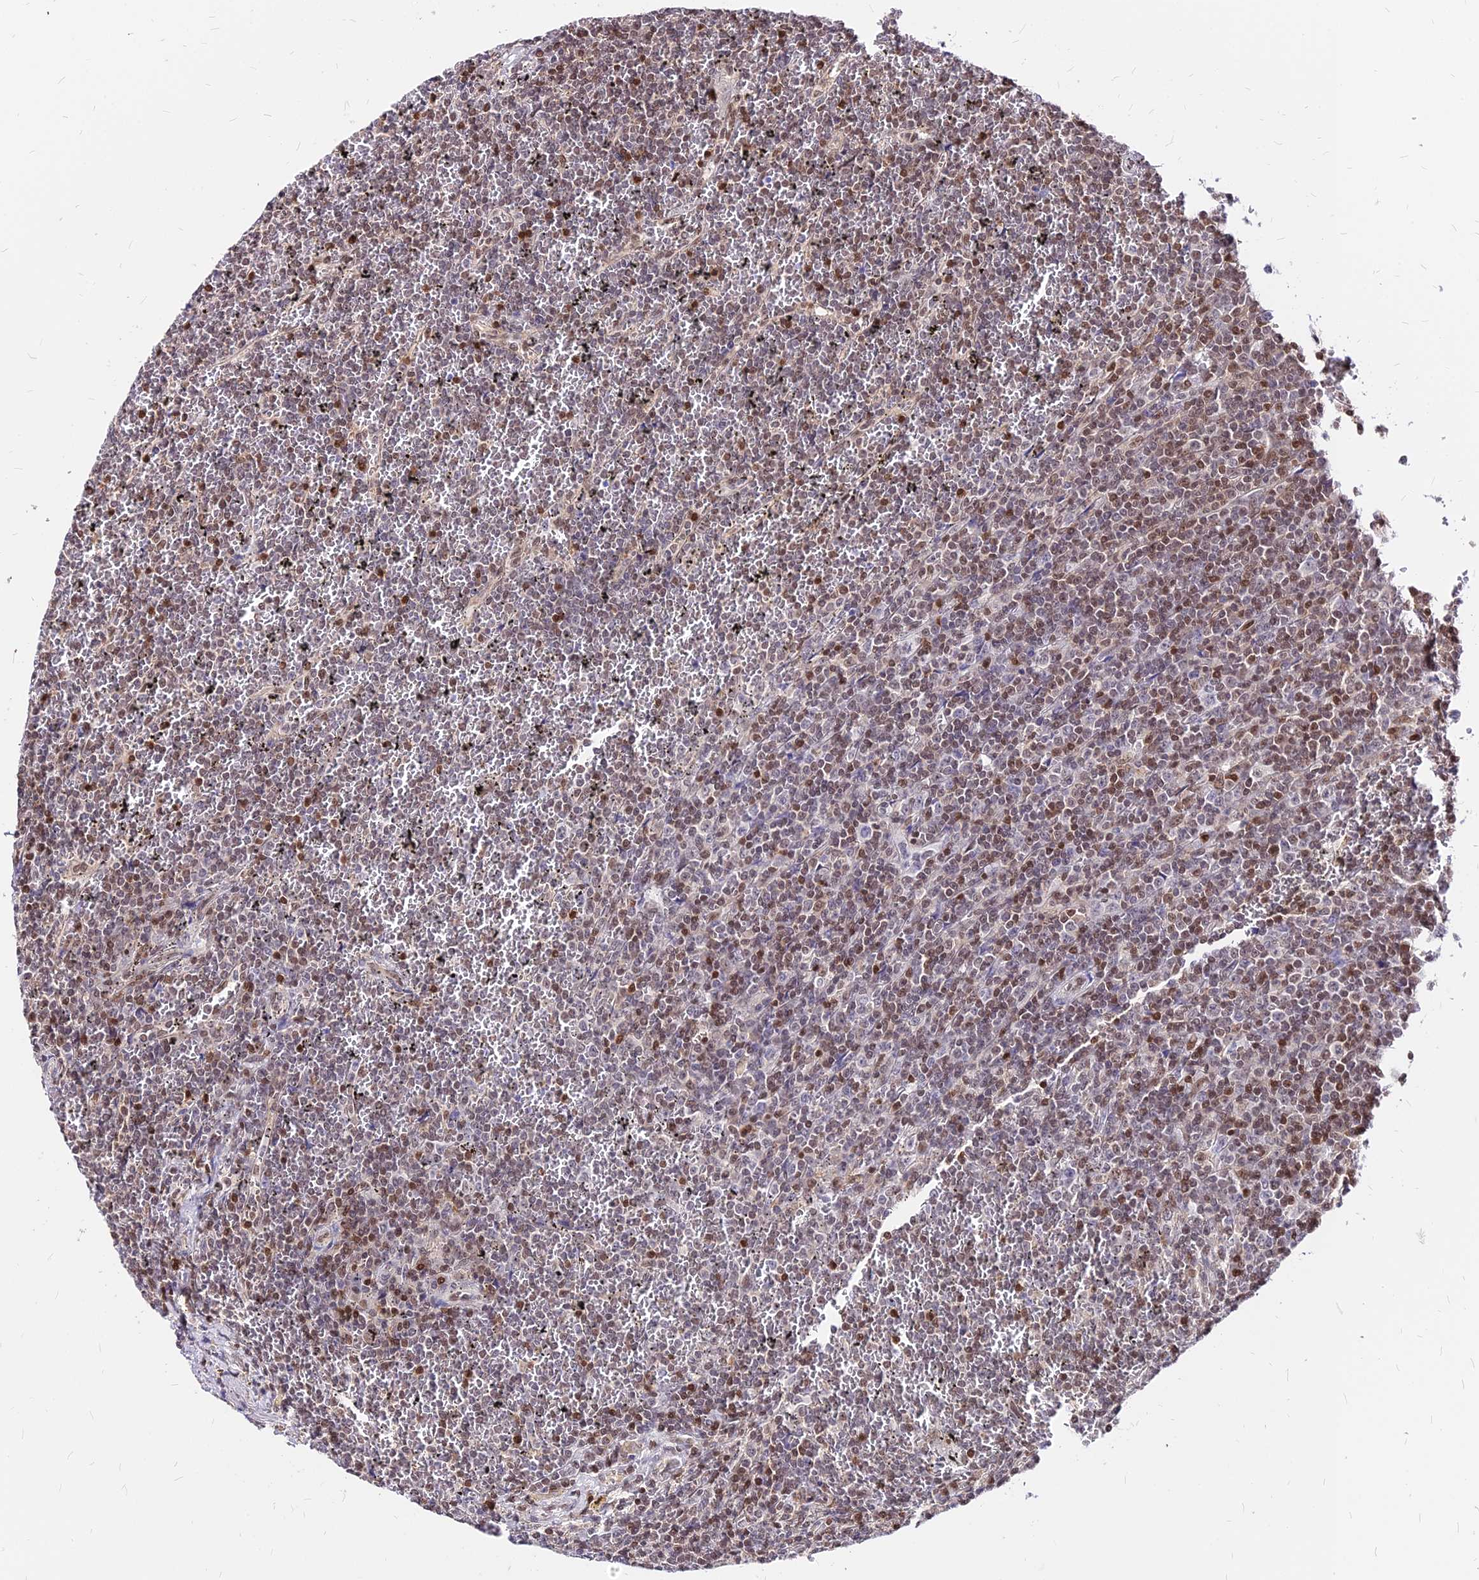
{"staining": {"intensity": "moderate", "quantity": "25%-75%", "location": "nuclear"}, "tissue": "lymphoma", "cell_type": "Tumor cells", "image_type": "cancer", "snomed": [{"axis": "morphology", "description": "Malignant lymphoma, non-Hodgkin's type, Low grade"}, {"axis": "topography", "description": "Spleen"}], "caption": "Approximately 25%-75% of tumor cells in human malignant lymphoma, non-Hodgkin's type (low-grade) display moderate nuclear protein staining as visualized by brown immunohistochemical staining.", "gene": "PAXX", "patient": {"sex": "female", "age": 19}}